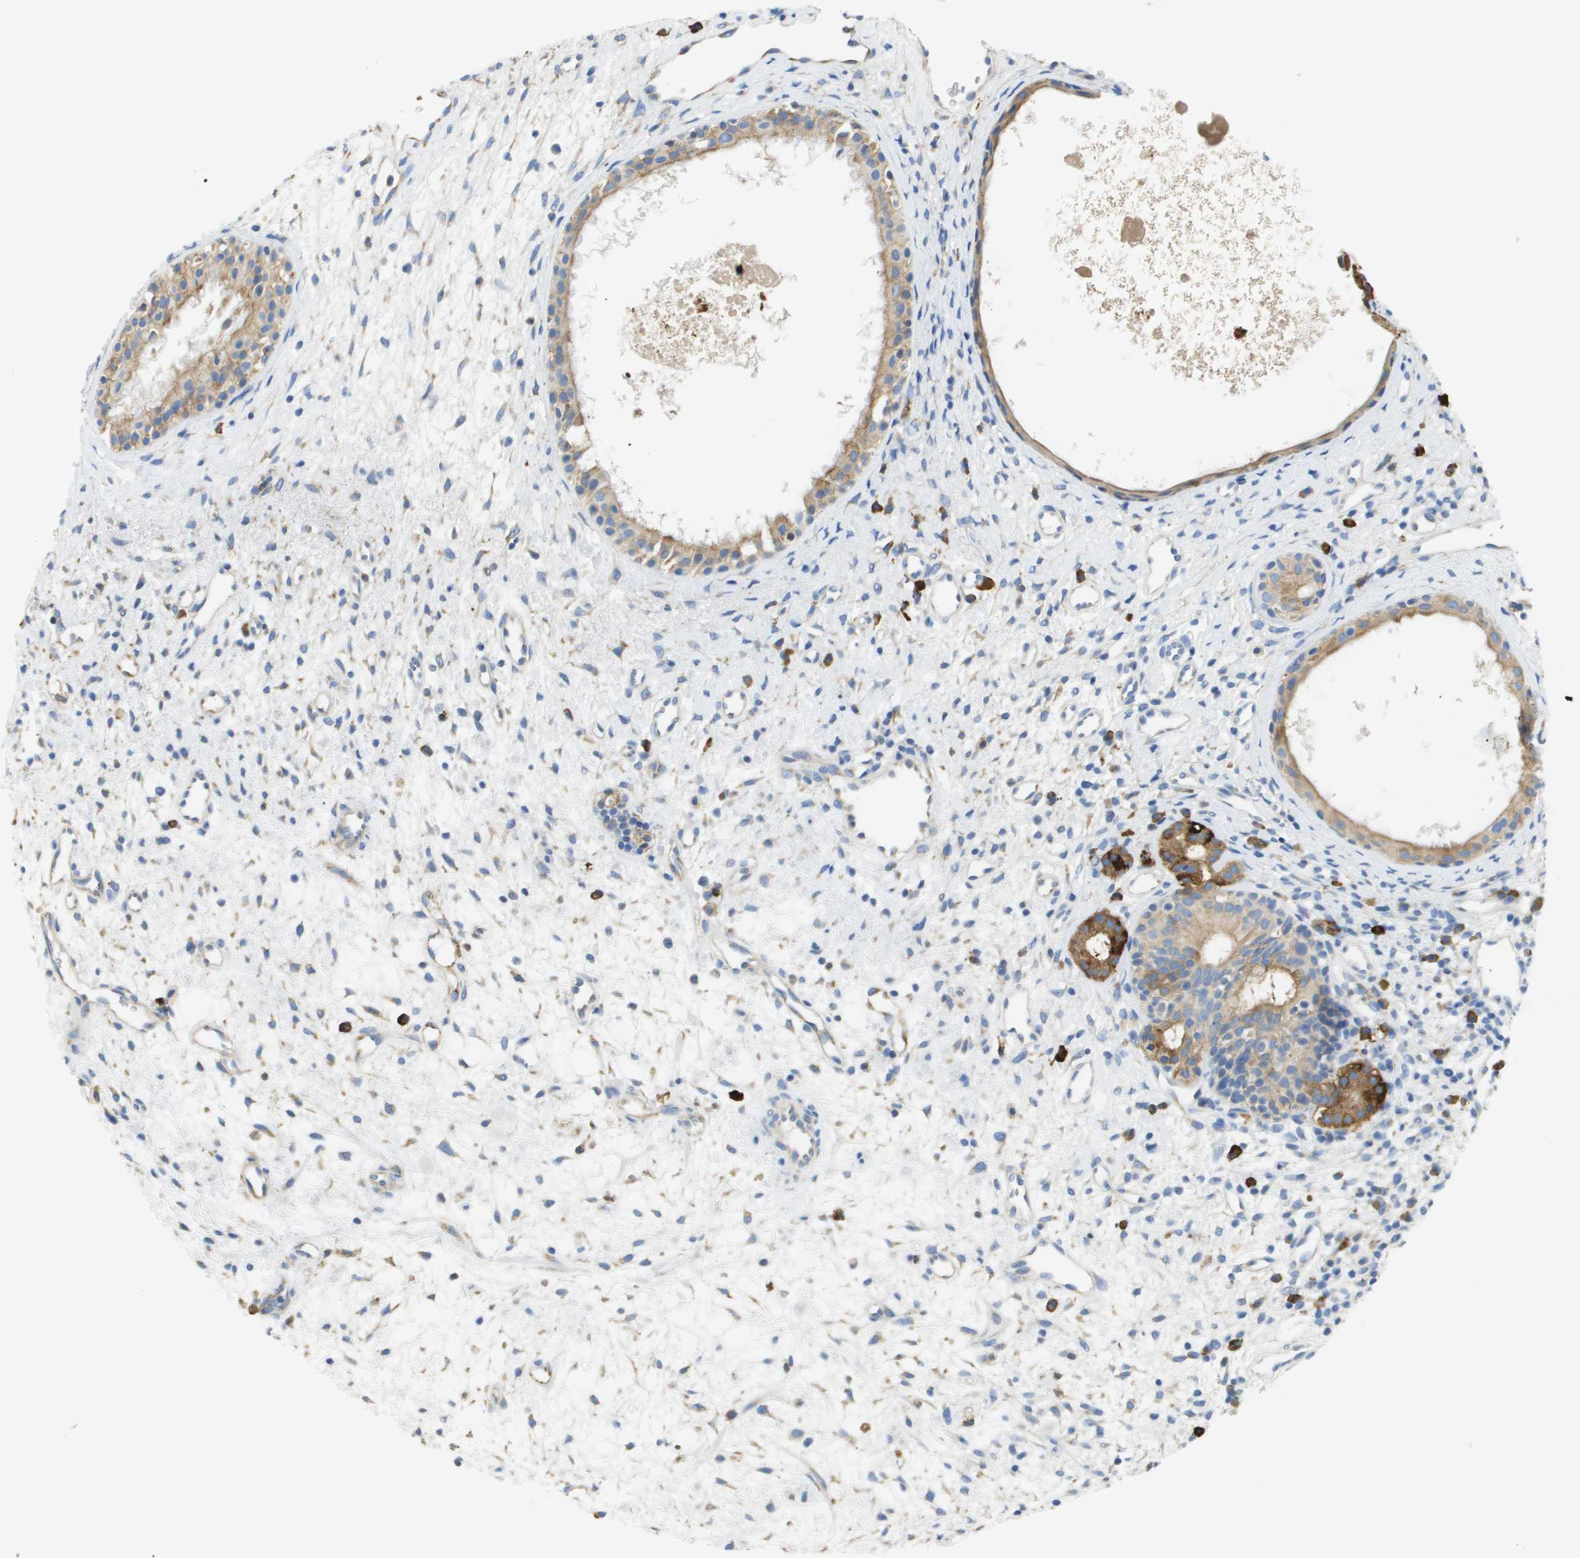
{"staining": {"intensity": "weak", "quantity": ">75%", "location": "cytoplasmic/membranous"}, "tissue": "nasopharynx", "cell_type": "Respiratory epithelial cells", "image_type": "normal", "snomed": [{"axis": "morphology", "description": "Normal tissue, NOS"}, {"axis": "topography", "description": "Nasopharynx"}], "caption": "This photomicrograph displays IHC staining of unremarkable nasopharynx, with low weak cytoplasmic/membranous expression in about >75% of respiratory epithelial cells.", "gene": "SDR42E1", "patient": {"sex": "male", "age": 22}}